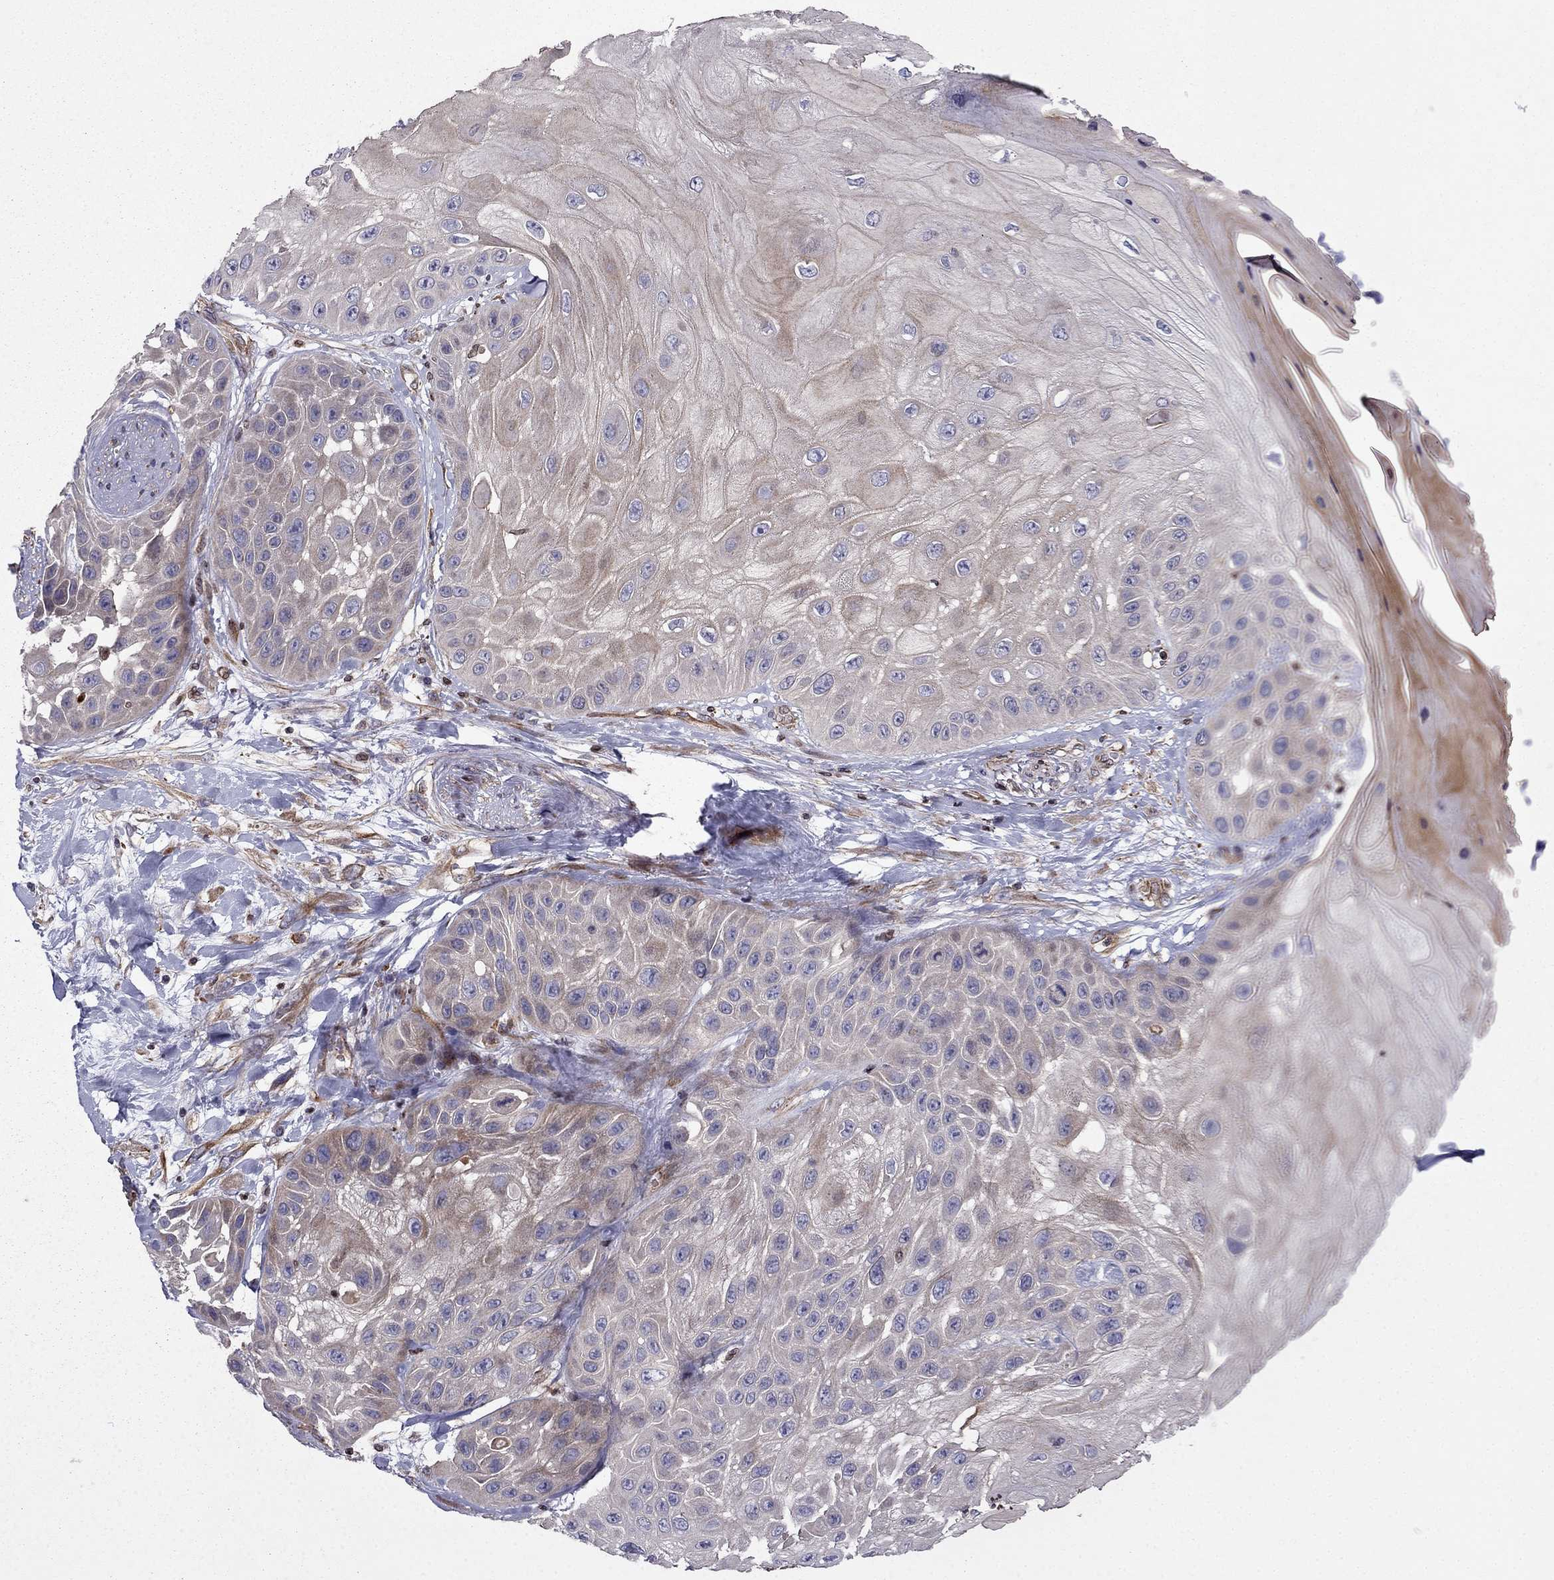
{"staining": {"intensity": "moderate", "quantity": "<25%", "location": "cytoplasmic/membranous"}, "tissue": "skin cancer", "cell_type": "Tumor cells", "image_type": "cancer", "snomed": [{"axis": "morphology", "description": "Normal tissue, NOS"}, {"axis": "morphology", "description": "Squamous cell carcinoma, NOS"}, {"axis": "topography", "description": "Skin"}], "caption": "Tumor cells show moderate cytoplasmic/membranous expression in approximately <25% of cells in skin cancer (squamous cell carcinoma).", "gene": "CDC42BPA", "patient": {"sex": "male", "age": 79}}